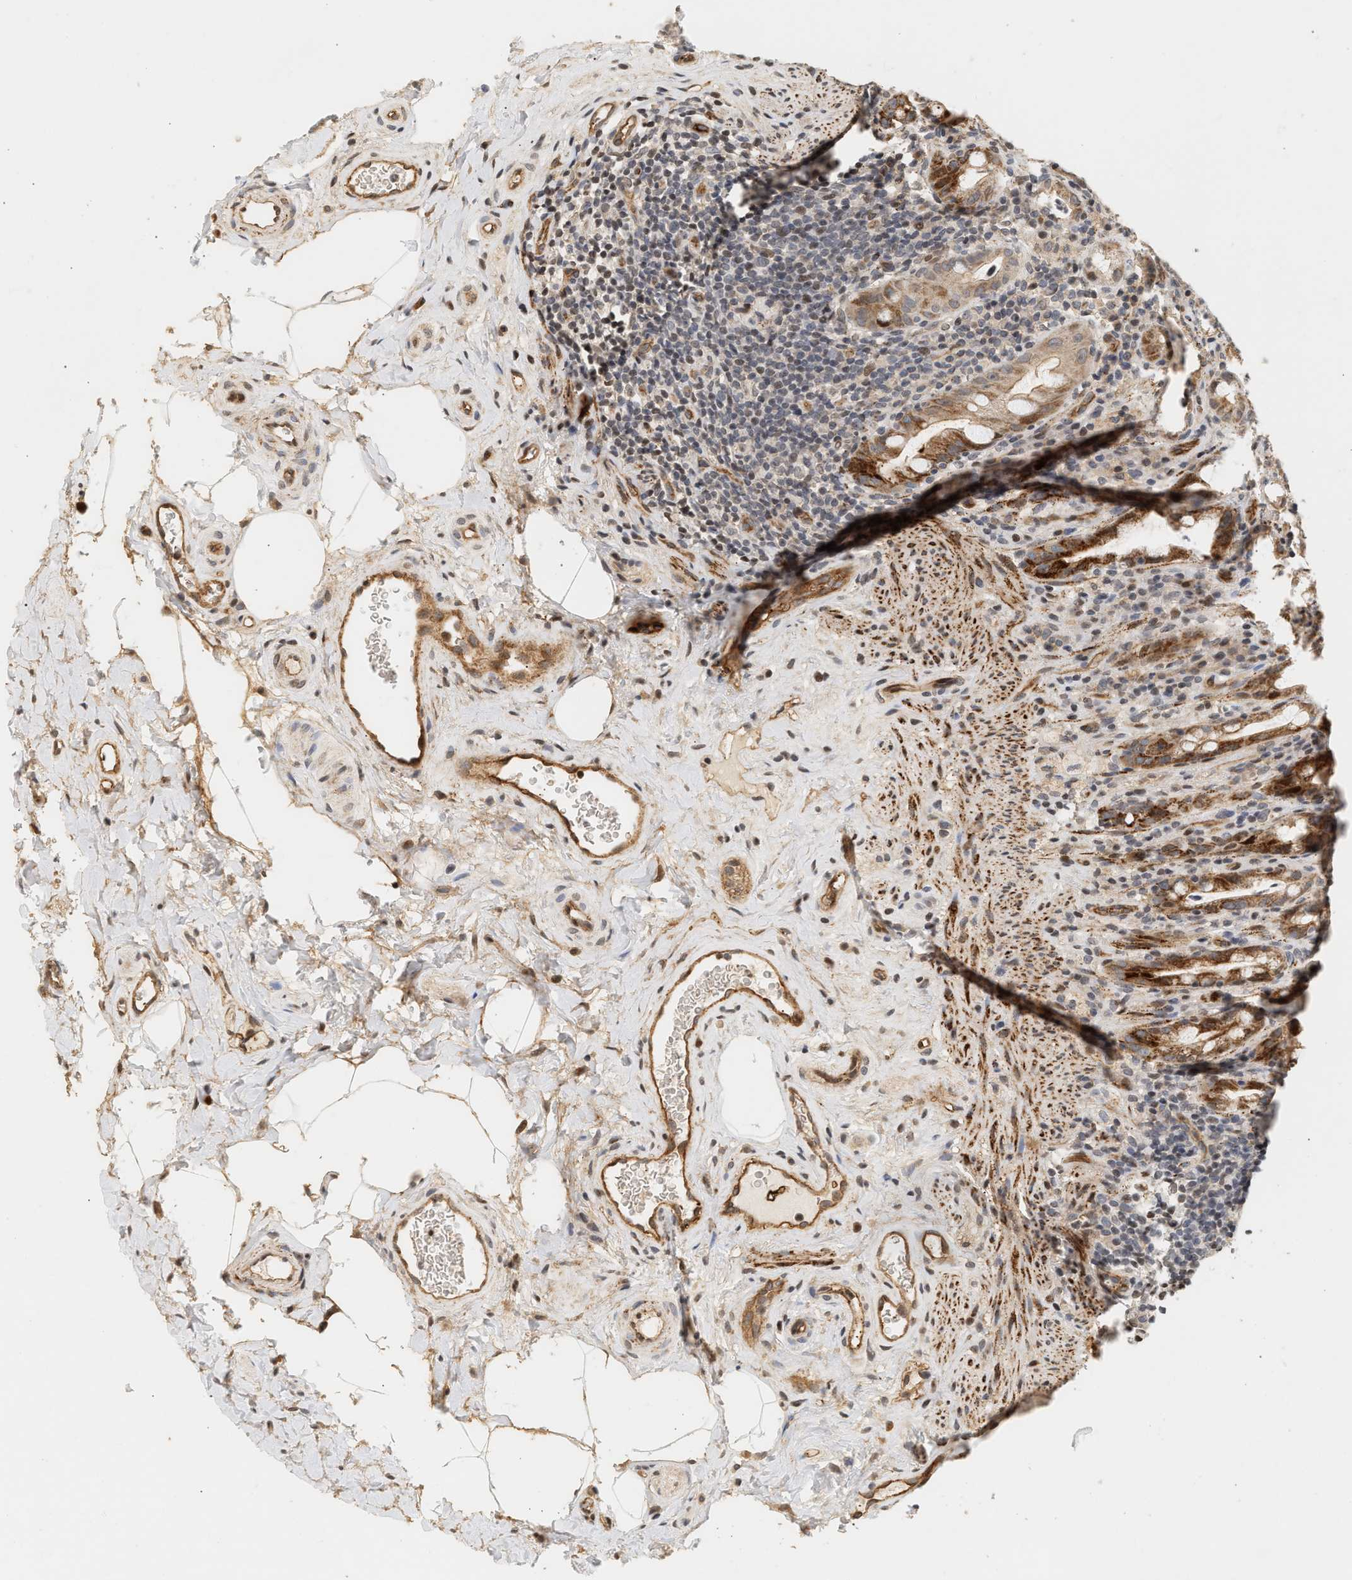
{"staining": {"intensity": "strong", "quantity": "25%-75%", "location": "cytoplasmic/membranous"}, "tissue": "rectum", "cell_type": "Glandular cells", "image_type": "normal", "snomed": [{"axis": "morphology", "description": "Normal tissue, NOS"}, {"axis": "topography", "description": "Rectum"}], "caption": "Strong cytoplasmic/membranous protein staining is identified in about 25%-75% of glandular cells in rectum. (DAB = brown stain, brightfield microscopy at high magnification).", "gene": "PLXND1", "patient": {"sex": "male", "age": 44}}